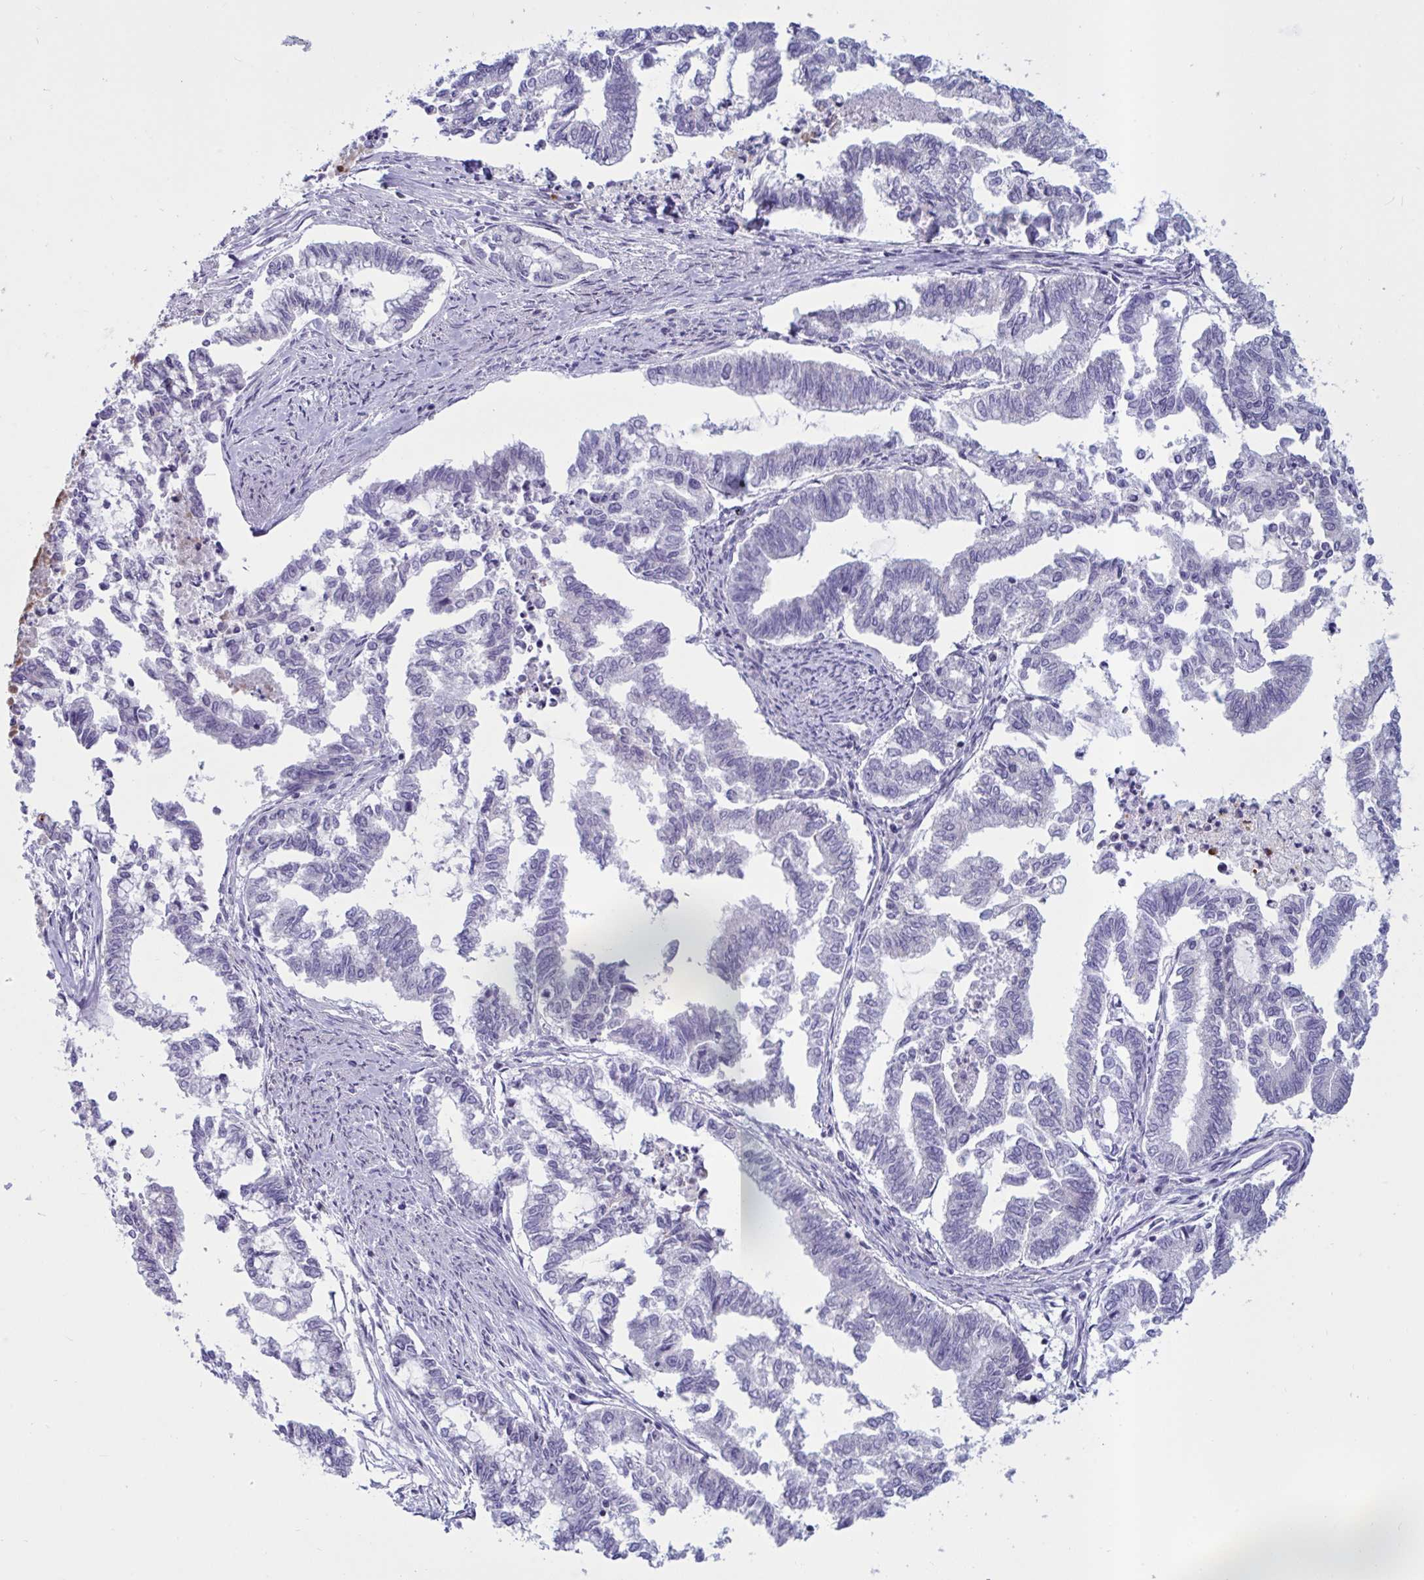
{"staining": {"intensity": "negative", "quantity": "none", "location": "none"}, "tissue": "endometrial cancer", "cell_type": "Tumor cells", "image_type": "cancer", "snomed": [{"axis": "morphology", "description": "Adenocarcinoma, NOS"}, {"axis": "topography", "description": "Endometrium"}], "caption": "A histopathology image of human endometrial cancer (adenocarcinoma) is negative for staining in tumor cells.", "gene": "DOCK11", "patient": {"sex": "female", "age": 79}}